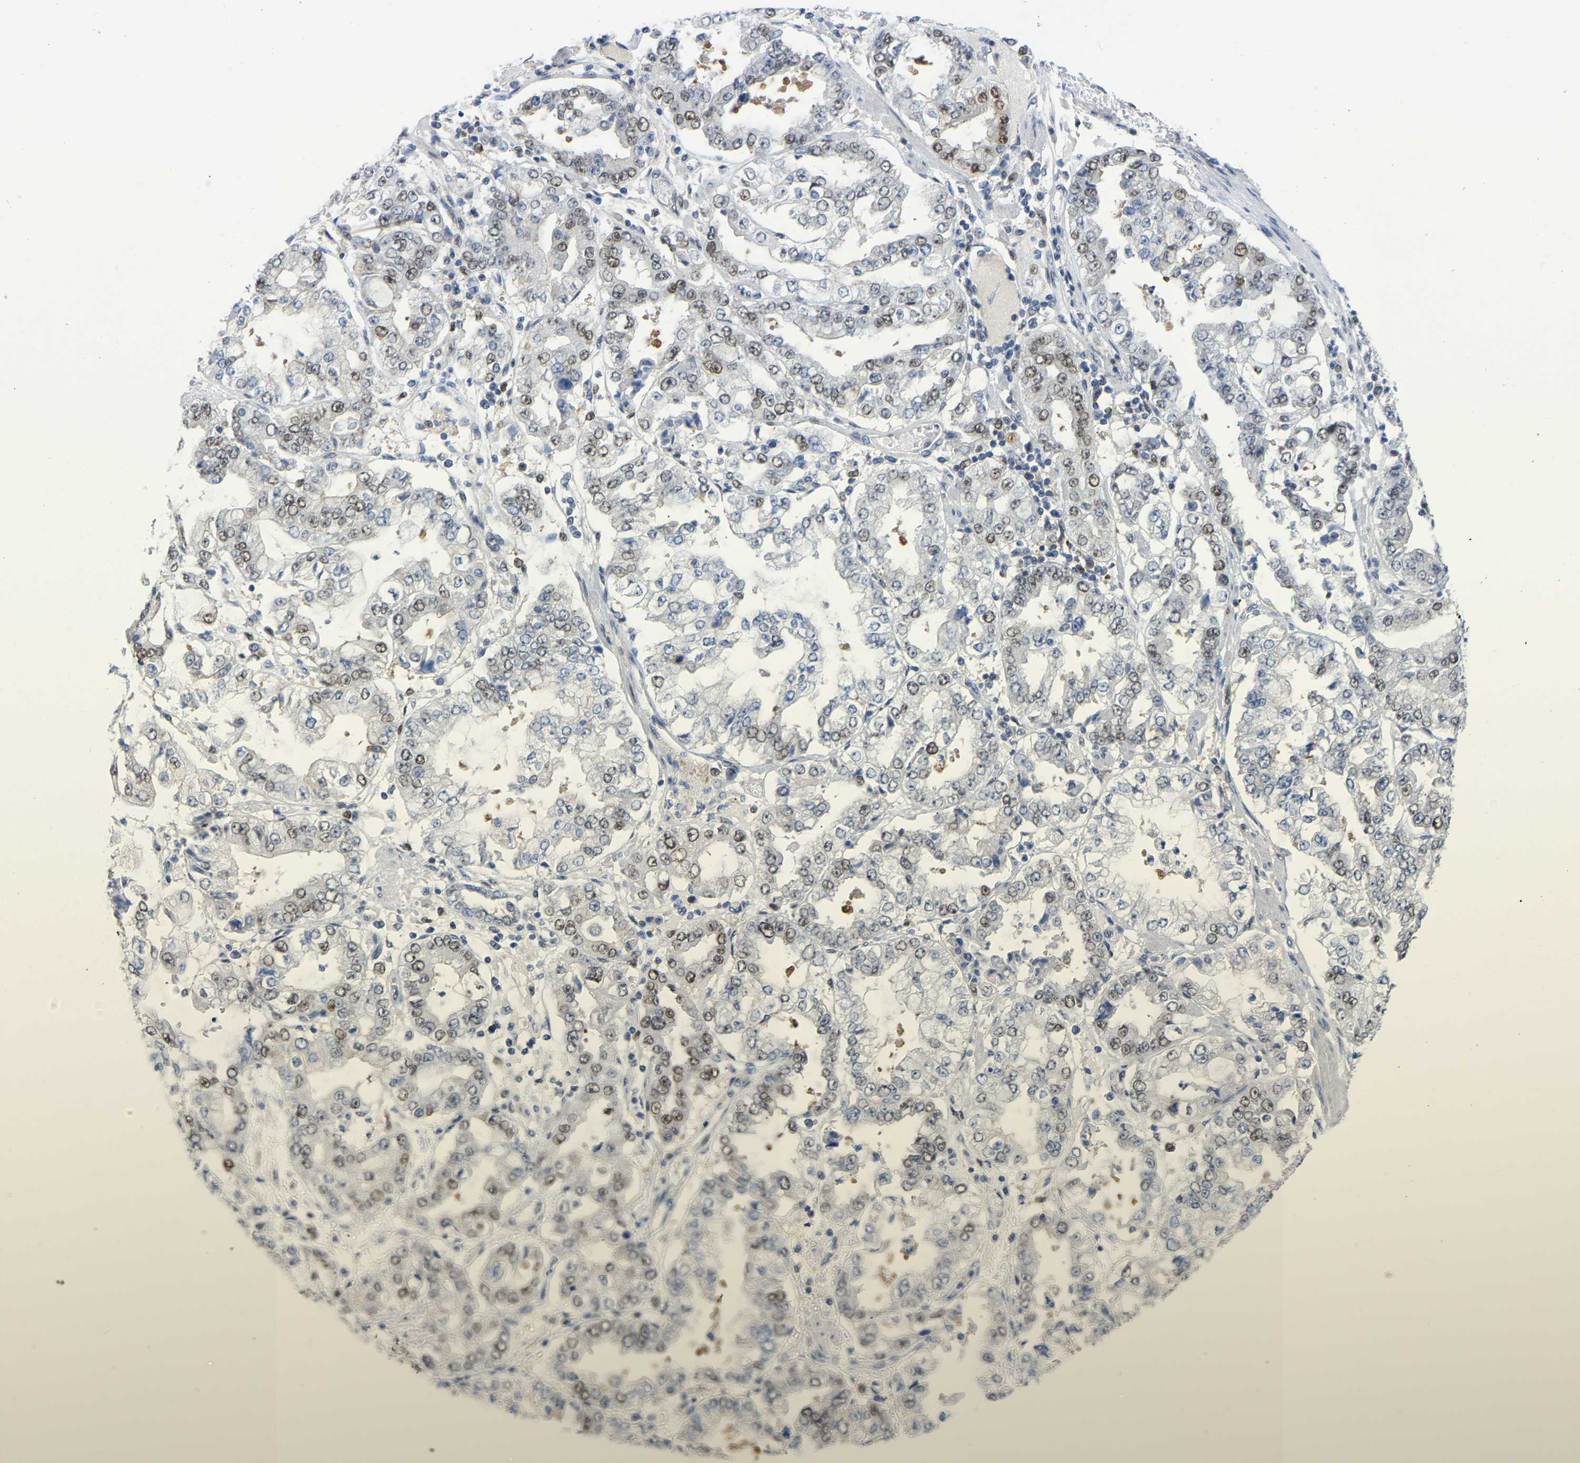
{"staining": {"intensity": "moderate", "quantity": "25%-75%", "location": "nuclear"}, "tissue": "stomach cancer", "cell_type": "Tumor cells", "image_type": "cancer", "snomed": [{"axis": "morphology", "description": "Adenocarcinoma, NOS"}, {"axis": "topography", "description": "Stomach"}], "caption": "High-magnification brightfield microscopy of stomach cancer (adenocarcinoma) stained with DAB (brown) and counterstained with hematoxylin (blue). tumor cells exhibit moderate nuclear expression is identified in about25%-75% of cells.", "gene": "KLRG2", "patient": {"sex": "male", "age": 76}}